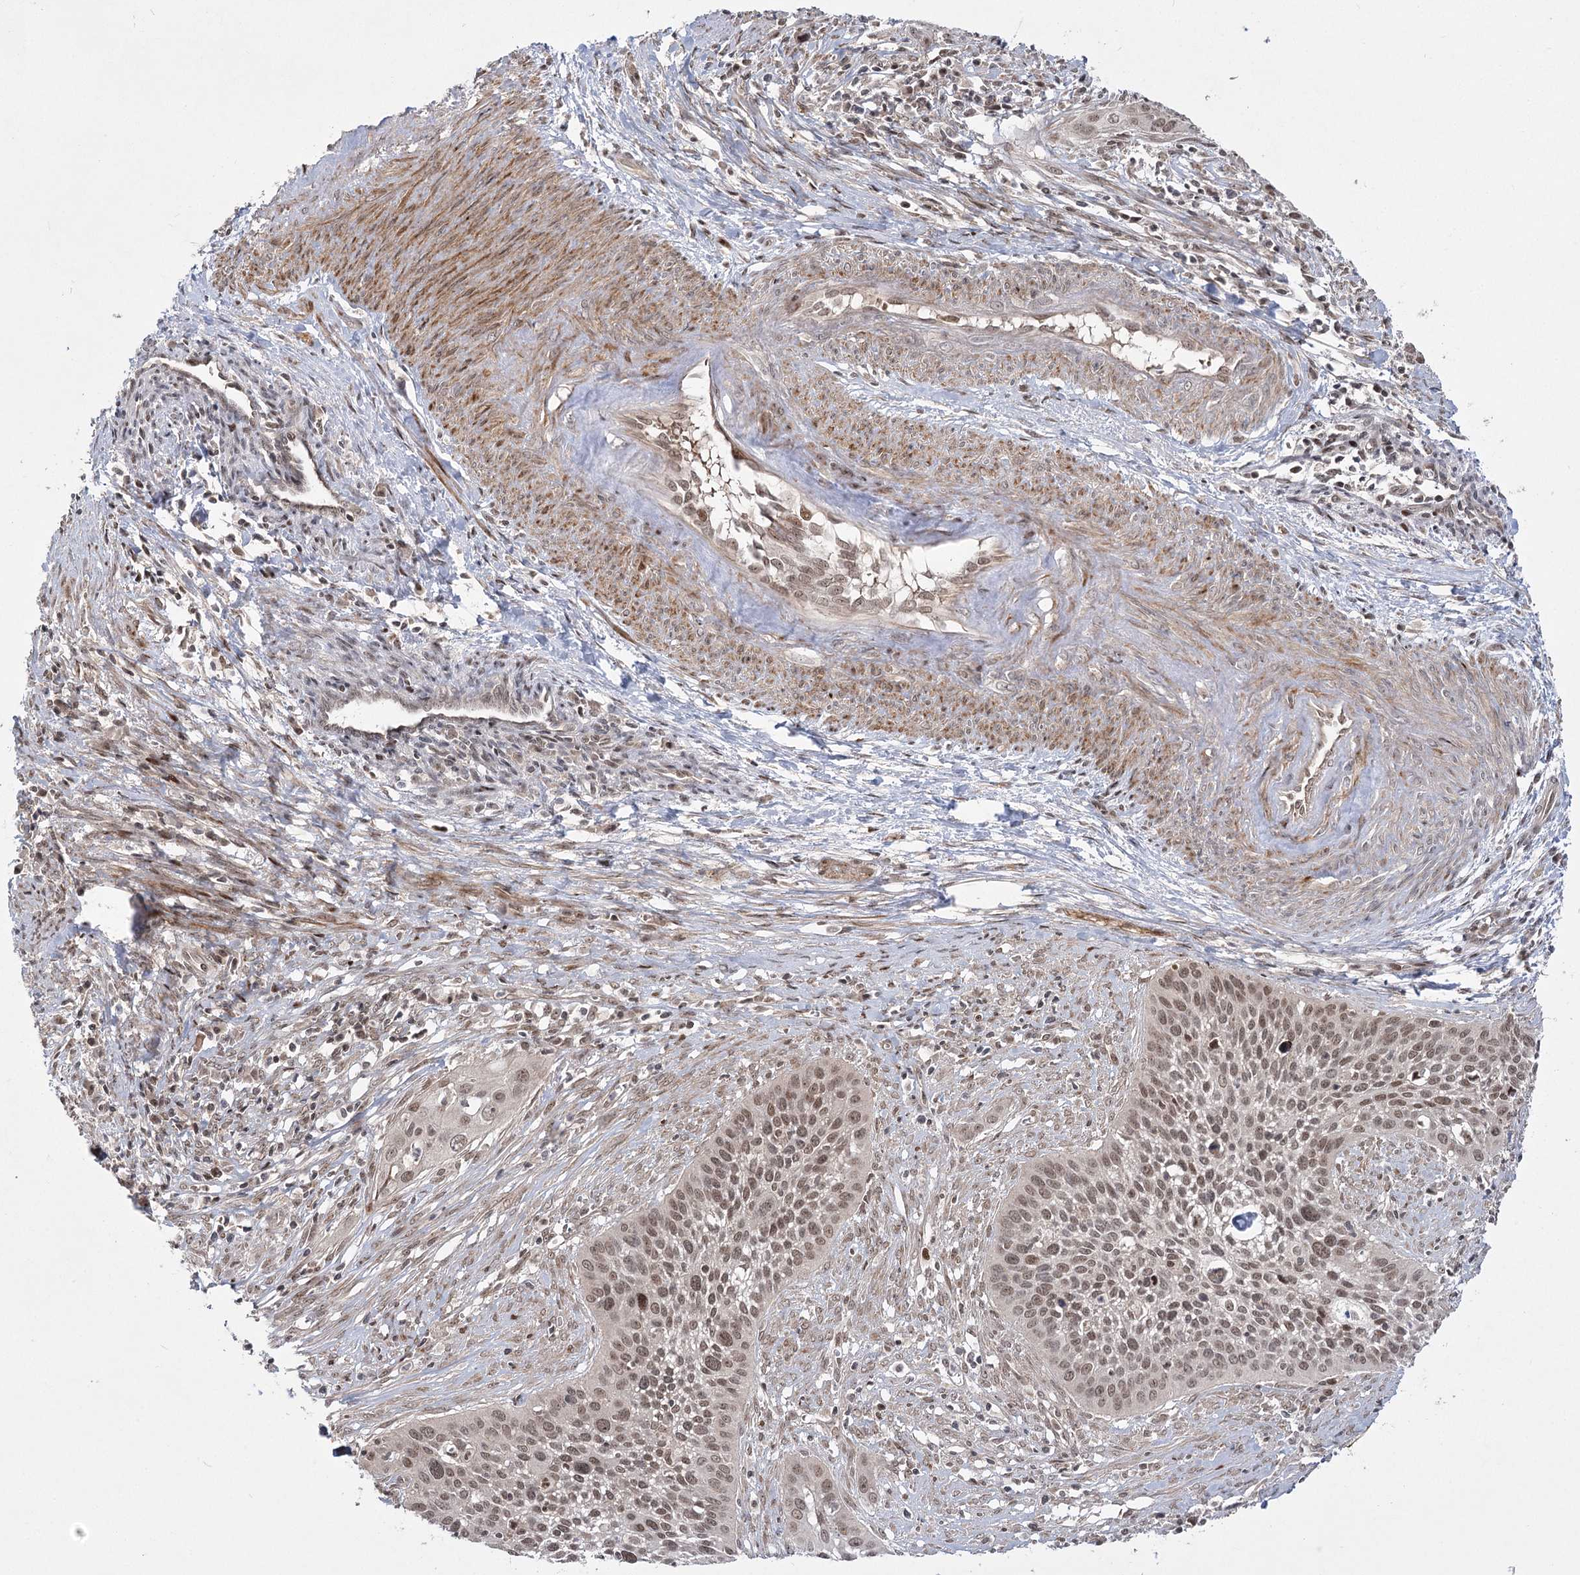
{"staining": {"intensity": "moderate", "quantity": ">75%", "location": "nuclear"}, "tissue": "cervical cancer", "cell_type": "Tumor cells", "image_type": "cancer", "snomed": [{"axis": "morphology", "description": "Squamous cell carcinoma, NOS"}, {"axis": "topography", "description": "Cervix"}], "caption": "DAB immunohistochemical staining of squamous cell carcinoma (cervical) exhibits moderate nuclear protein expression in approximately >75% of tumor cells.", "gene": "HELQ", "patient": {"sex": "female", "age": 34}}